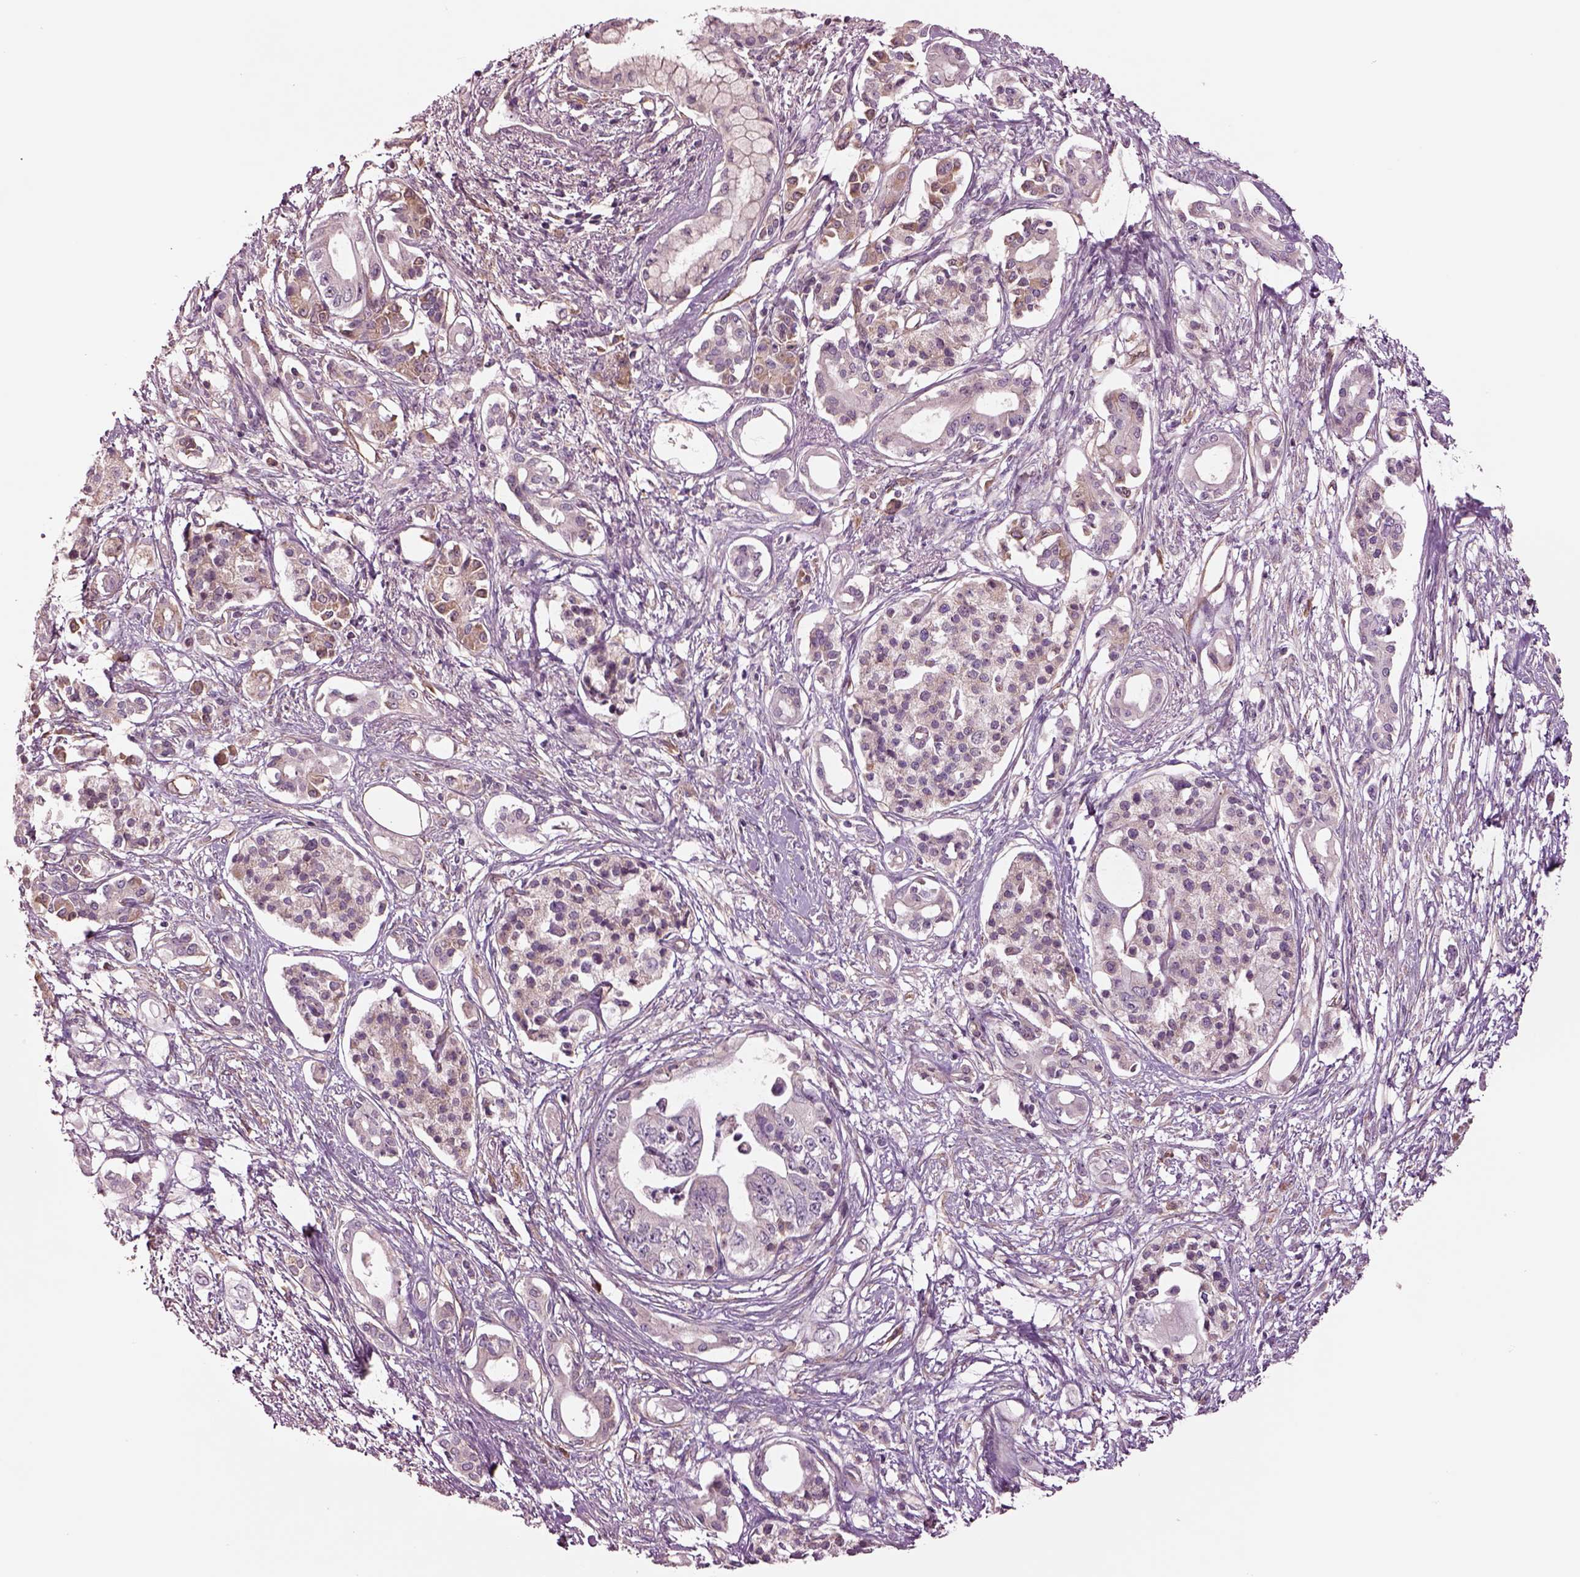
{"staining": {"intensity": "negative", "quantity": "none", "location": "none"}, "tissue": "pancreatic cancer", "cell_type": "Tumor cells", "image_type": "cancer", "snomed": [{"axis": "morphology", "description": "Adenocarcinoma, NOS"}, {"axis": "topography", "description": "Pancreas"}], "caption": "Tumor cells show no significant protein positivity in pancreatic adenocarcinoma.", "gene": "HTR1B", "patient": {"sex": "female", "age": 63}}